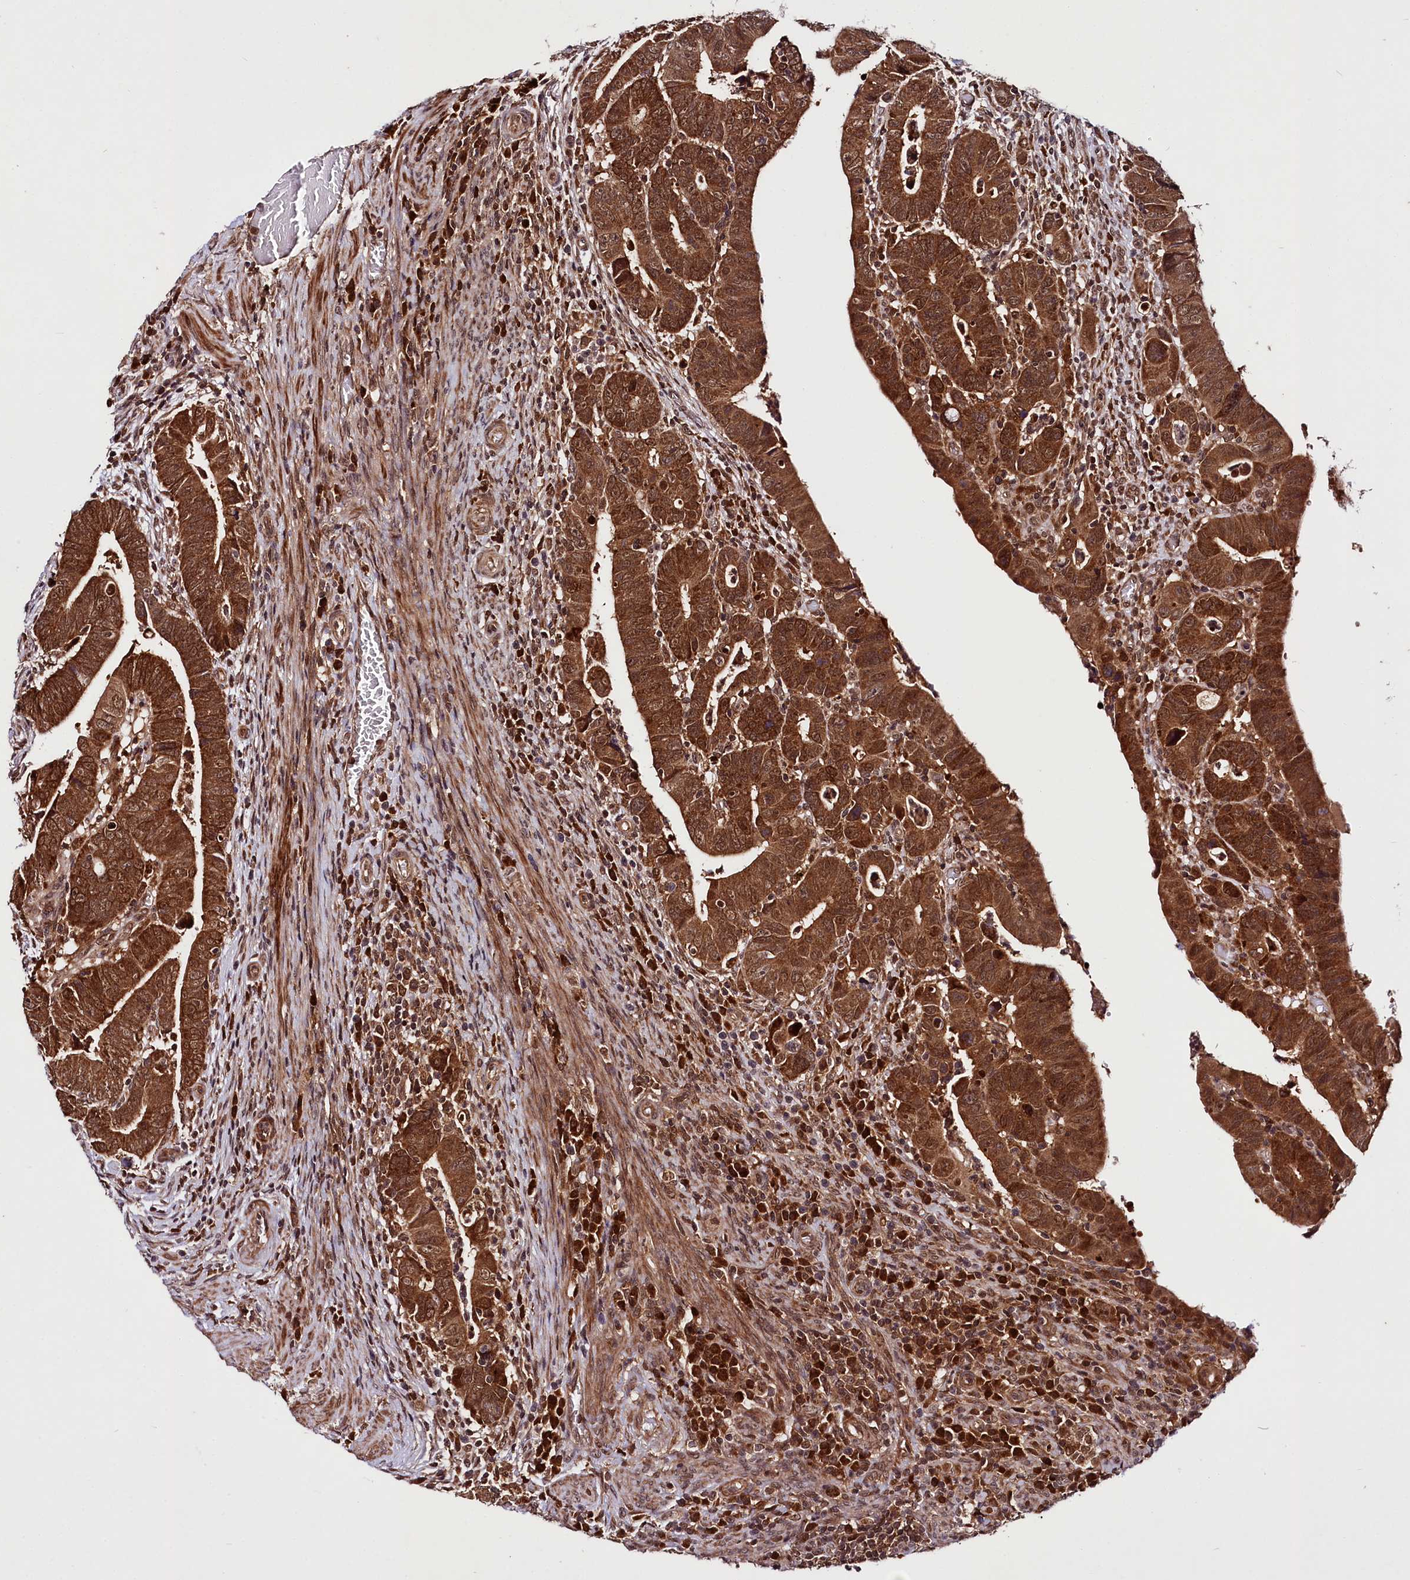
{"staining": {"intensity": "strong", "quantity": ">75%", "location": "cytoplasmic/membranous,nuclear"}, "tissue": "colorectal cancer", "cell_type": "Tumor cells", "image_type": "cancer", "snomed": [{"axis": "morphology", "description": "Normal tissue, NOS"}, {"axis": "morphology", "description": "Adenocarcinoma, NOS"}, {"axis": "topography", "description": "Rectum"}], "caption": "Immunohistochemical staining of colorectal adenocarcinoma exhibits high levels of strong cytoplasmic/membranous and nuclear protein expression in approximately >75% of tumor cells.", "gene": "UBE3A", "patient": {"sex": "female", "age": 65}}